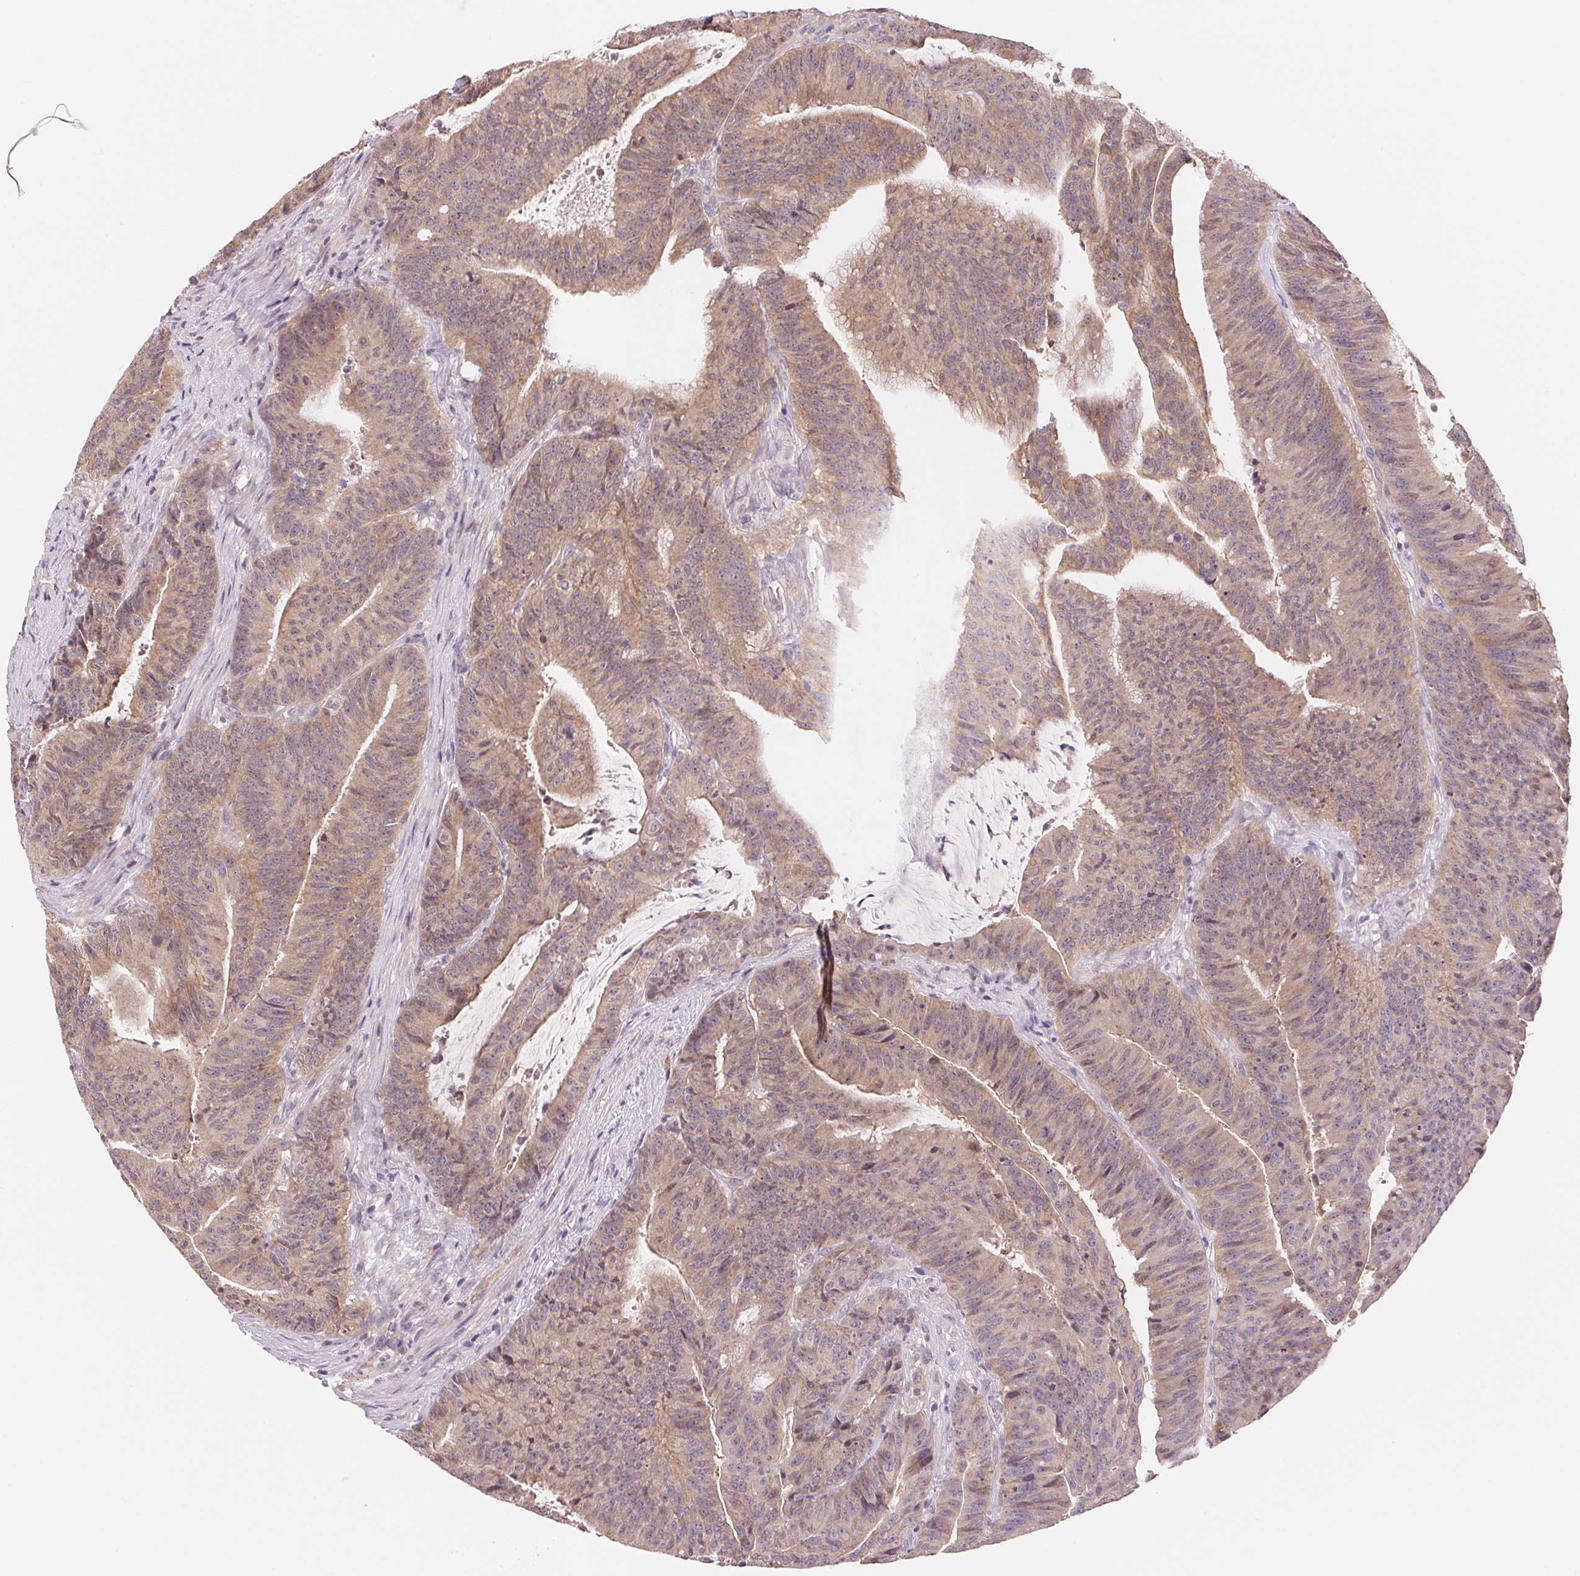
{"staining": {"intensity": "moderate", "quantity": ">75%", "location": "cytoplasmic/membranous"}, "tissue": "colorectal cancer", "cell_type": "Tumor cells", "image_type": "cancer", "snomed": [{"axis": "morphology", "description": "Adenocarcinoma, NOS"}, {"axis": "topography", "description": "Colon"}], "caption": "Immunohistochemical staining of colorectal cancer shows medium levels of moderate cytoplasmic/membranous protein positivity in approximately >75% of tumor cells.", "gene": "BNIP5", "patient": {"sex": "female", "age": 78}}